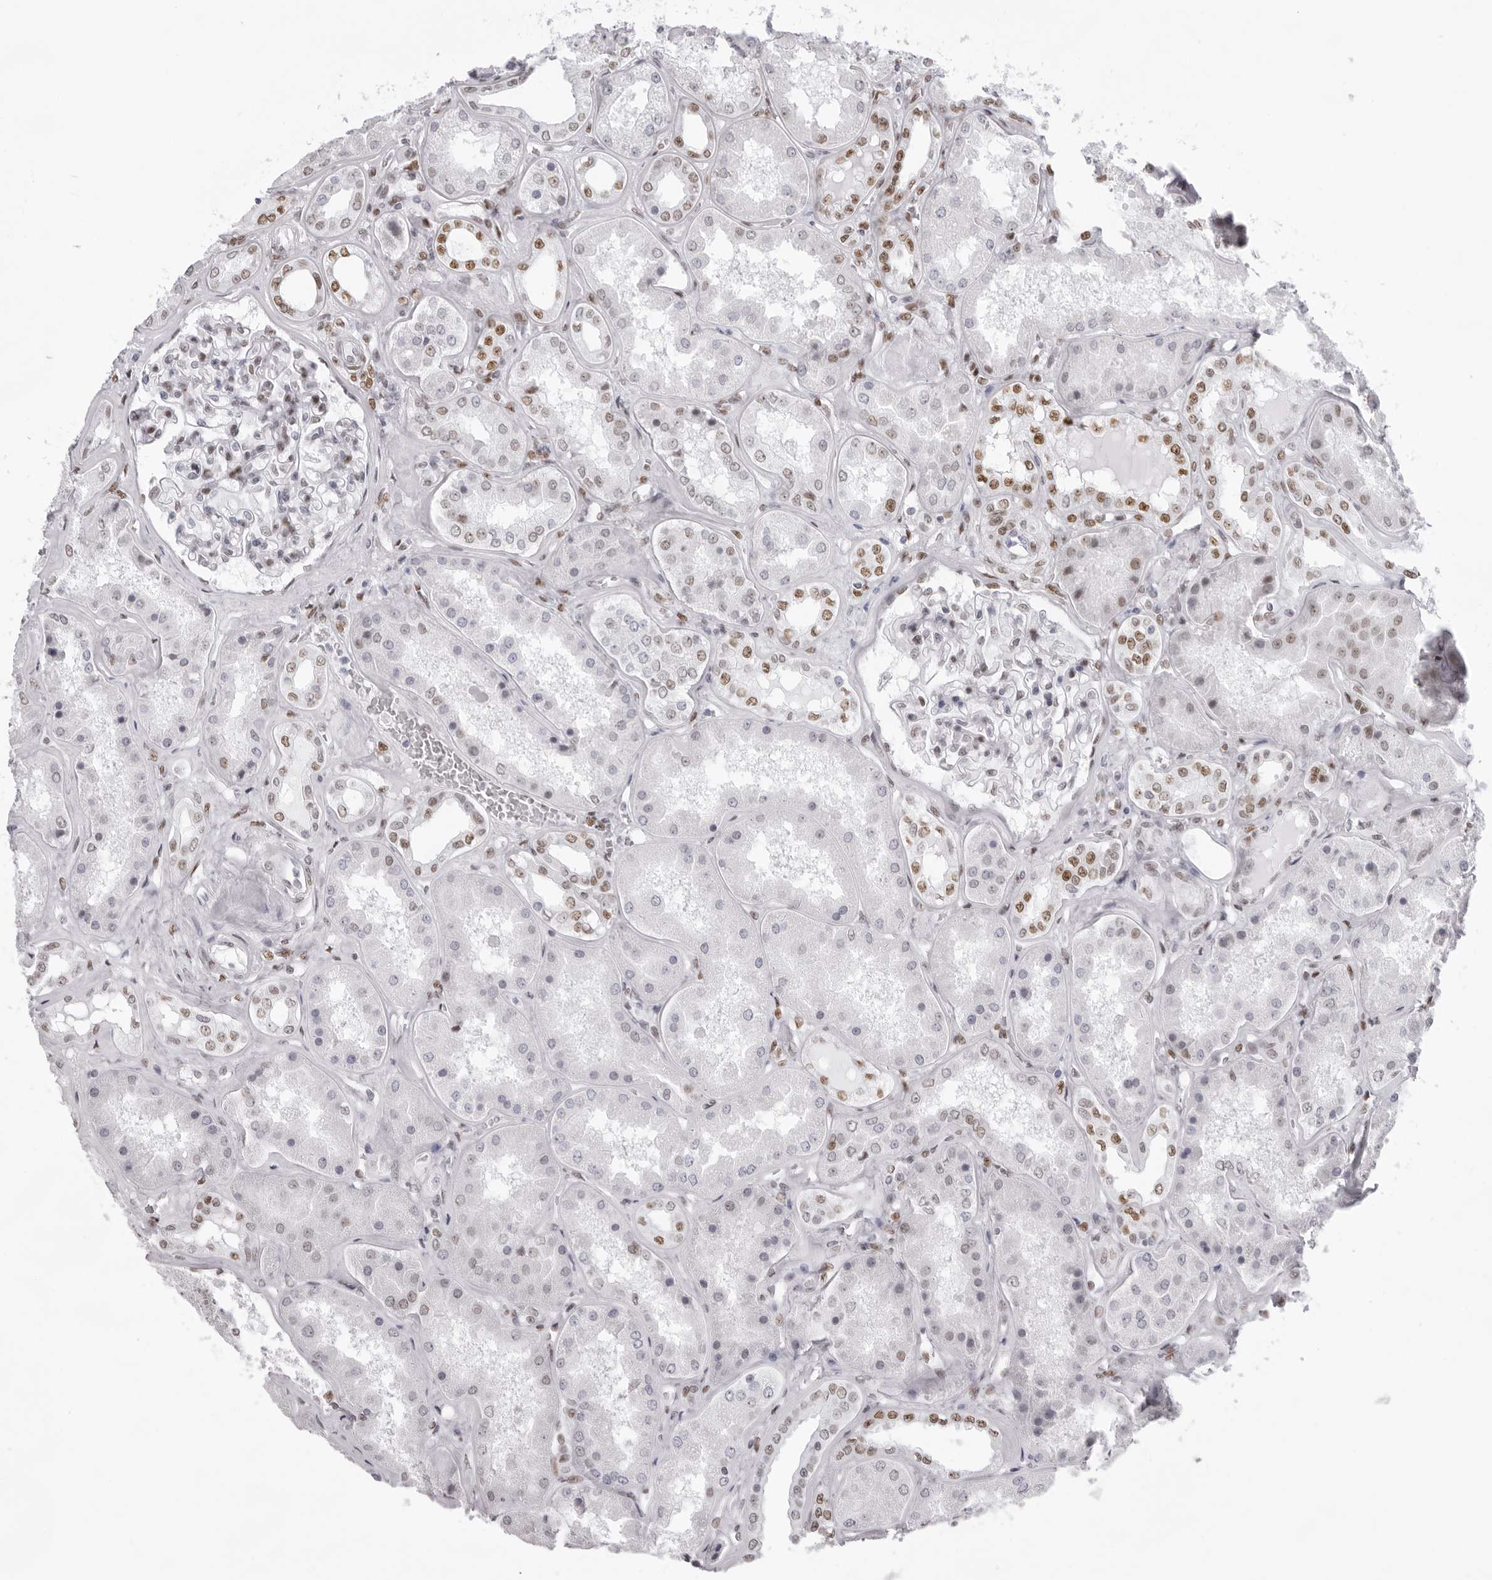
{"staining": {"intensity": "moderate", "quantity": "25%-75%", "location": "nuclear"}, "tissue": "kidney", "cell_type": "Cells in glomeruli", "image_type": "normal", "snomed": [{"axis": "morphology", "description": "Normal tissue, NOS"}, {"axis": "topography", "description": "Kidney"}], "caption": "Protein expression analysis of unremarkable human kidney reveals moderate nuclear positivity in approximately 25%-75% of cells in glomeruli. The staining was performed using DAB (3,3'-diaminobenzidine) to visualize the protein expression in brown, while the nuclei were stained in blue with hematoxylin (Magnification: 20x).", "gene": "IRF2BP2", "patient": {"sex": "female", "age": 56}}